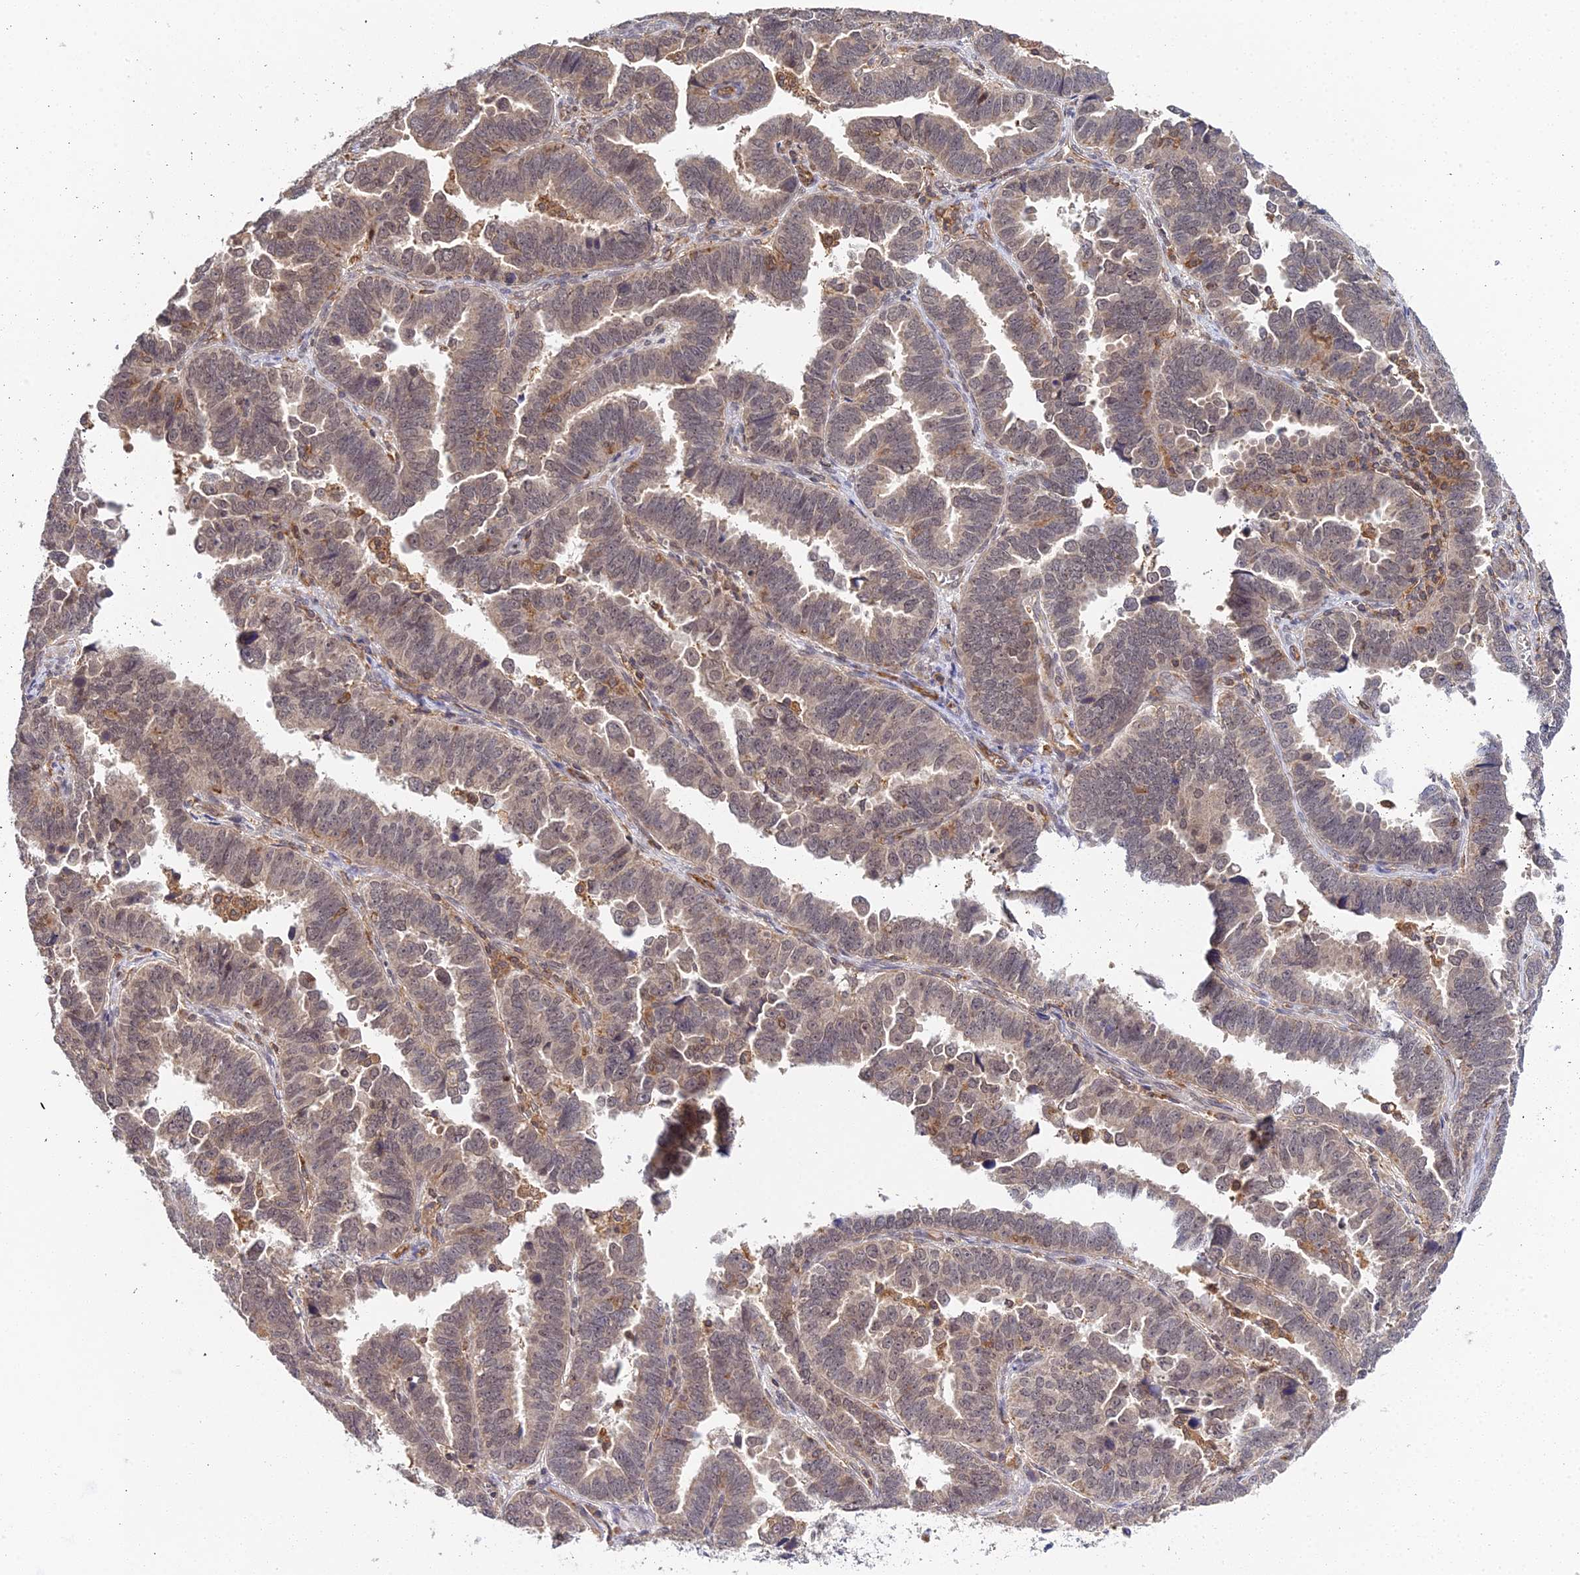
{"staining": {"intensity": "weak", "quantity": ">75%", "location": "cytoplasmic/membranous,nuclear"}, "tissue": "endometrial cancer", "cell_type": "Tumor cells", "image_type": "cancer", "snomed": [{"axis": "morphology", "description": "Adenocarcinoma, NOS"}, {"axis": "topography", "description": "Endometrium"}], "caption": "Immunohistochemistry (IHC) staining of endometrial cancer (adenocarcinoma), which exhibits low levels of weak cytoplasmic/membranous and nuclear positivity in about >75% of tumor cells indicating weak cytoplasmic/membranous and nuclear protein staining. The staining was performed using DAB (brown) for protein detection and nuclei were counterstained in hematoxylin (blue).", "gene": "TPRX1", "patient": {"sex": "female", "age": 75}}